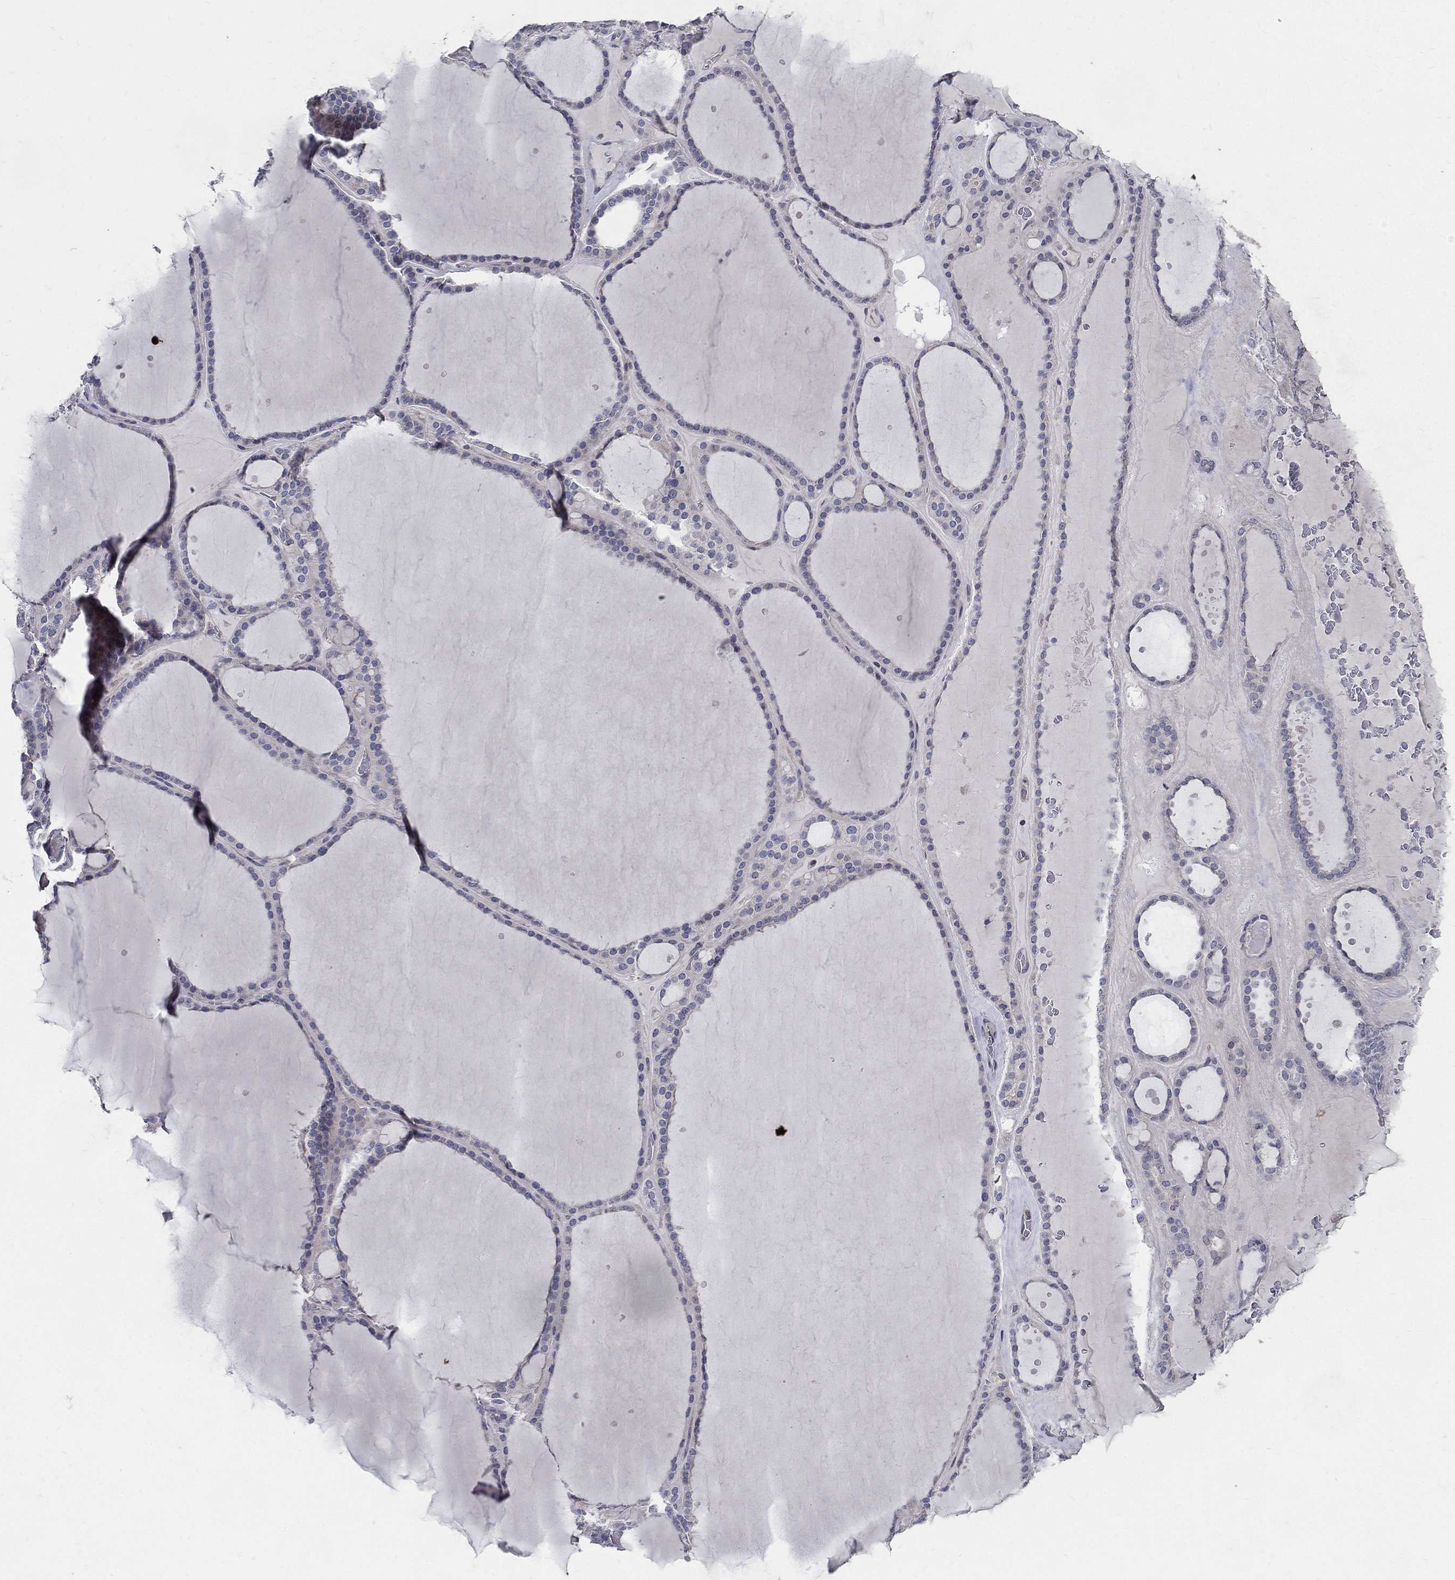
{"staining": {"intensity": "negative", "quantity": "none", "location": "none"}, "tissue": "thyroid gland", "cell_type": "Glandular cells", "image_type": "normal", "snomed": [{"axis": "morphology", "description": "Normal tissue, NOS"}, {"axis": "topography", "description": "Thyroid gland"}], "caption": "Glandular cells are negative for brown protein staining in benign thyroid gland. (Stains: DAB immunohistochemistry with hematoxylin counter stain, Microscopy: brightfield microscopy at high magnification).", "gene": "SERPINB2", "patient": {"sex": "male", "age": 63}}